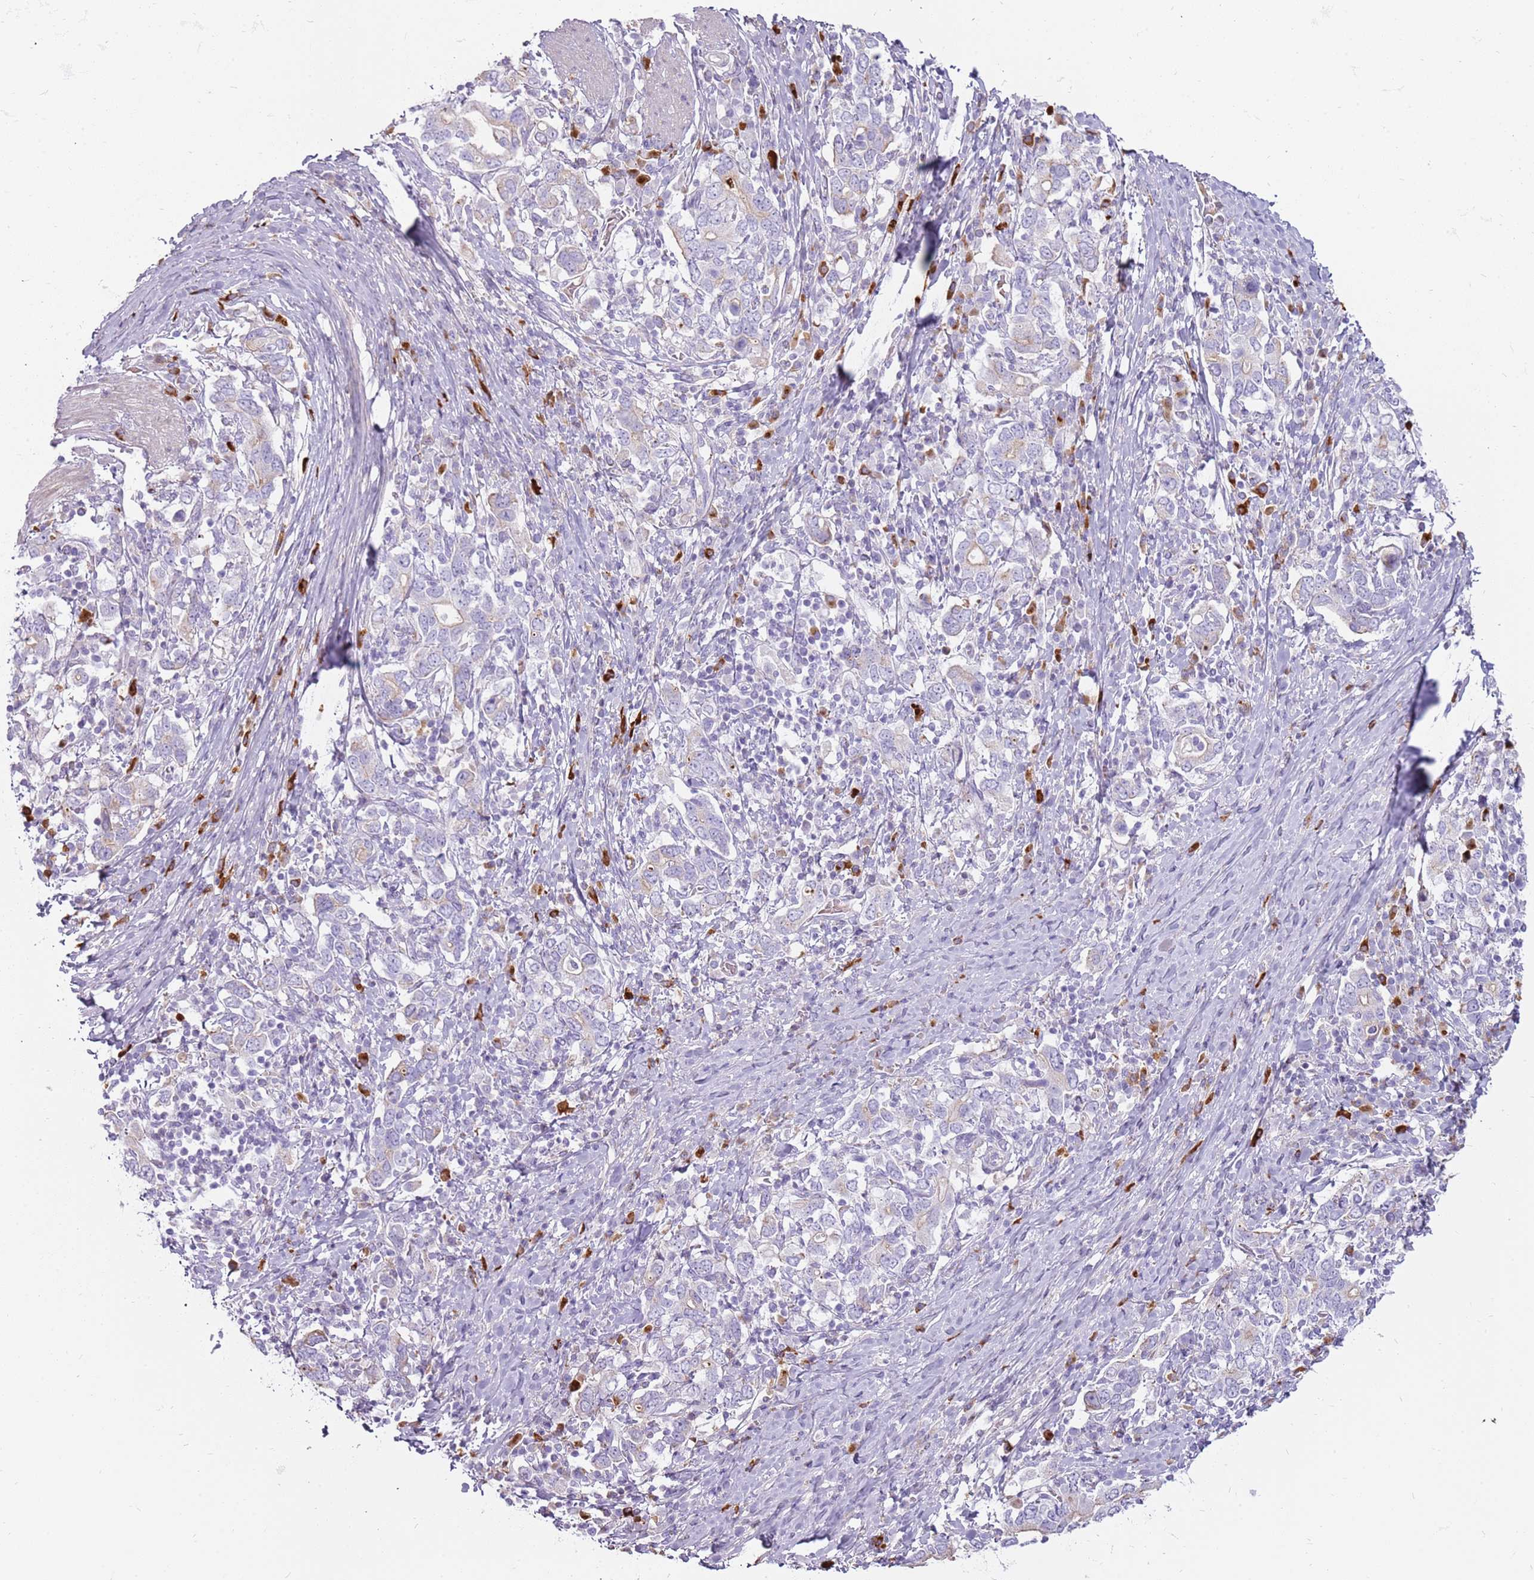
{"staining": {"intensity": "negative", "quantity": "none", "location": "none"}, "tissue": "stomach cancer", "cell_type": "Tumor cells", "image_type": "cancer", "snomed": [{"axis": "morphology", "description": "Adenocarcinoma, NOS"}, {"axis": "topography", "description": "Stomach, upper"}, {"axis": "topography", "description": "Stomach"}], "caption": "This is a histopathology image of immunohistochemistry (IHC) staining of stomach adenocarcinoma, which shows no positivity in tumor cells. The staining is performed using DAB (3,3'-diaminobenzidine) brown chromogen with nuclei counter-stained in using hematoxylin.", "gene": "MCUB", "patient": {"sex": "male", "age": 62}}